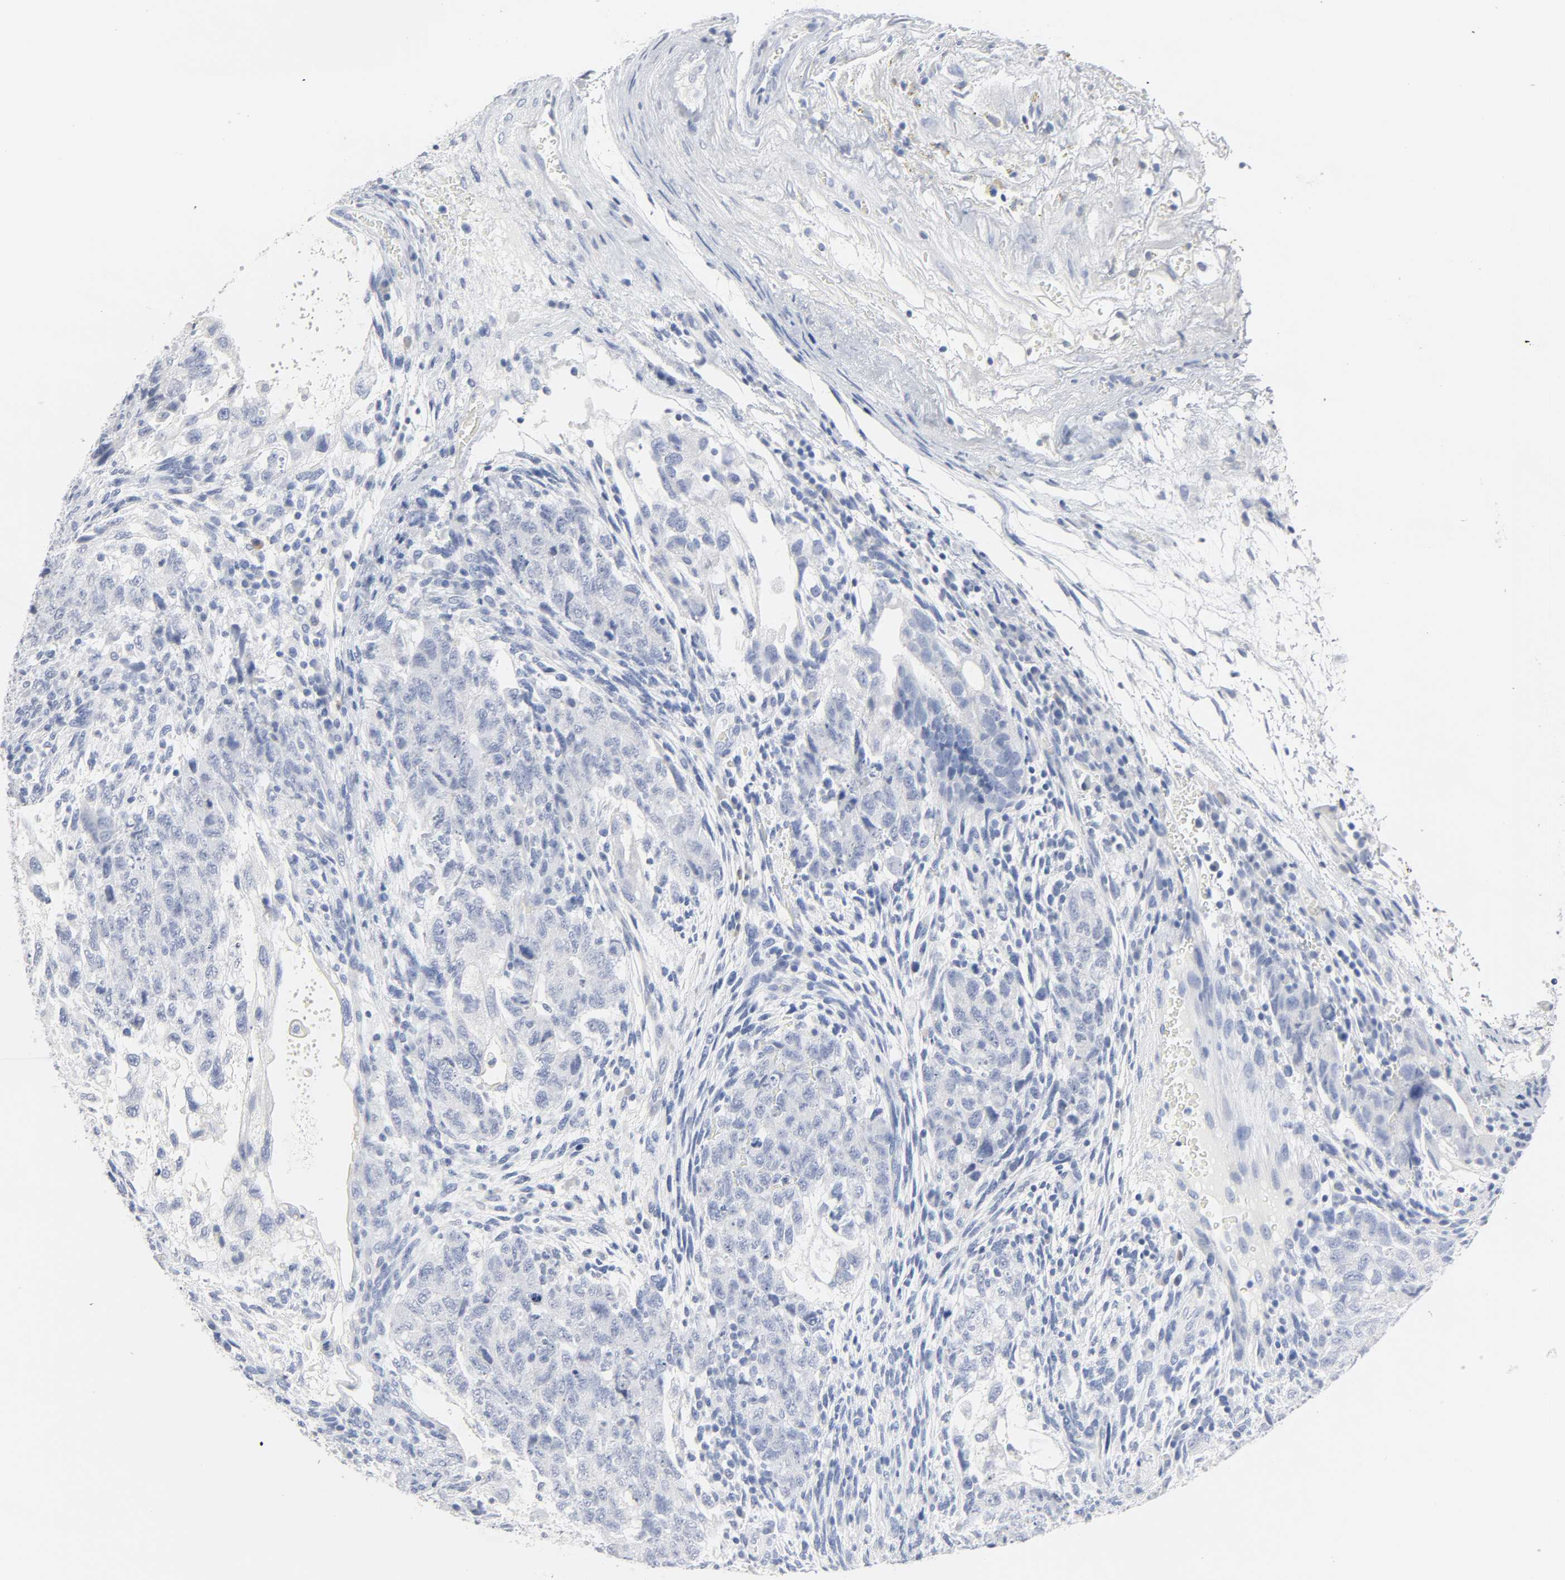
{"staining": {"intensity": "negative", "quantity": "none", "location": "none"}, "tissue": "testis cancer", "cell_type": "Tumor cells", "image_type": "cancer", "snomed": [{"axis": "morphology", "description": "Normal tissue, NOS"}, {"axis": "morphology", "description": "Carcinoma, Embryonal, NOS"}, {"axis": "topography", "description": "Testis"}], "caption": "An image of human testis embryonal carcinoma is negative for staining in tumor cells.", "gene": "ACP3", "patient": {"sex": "male", "age": 36}}